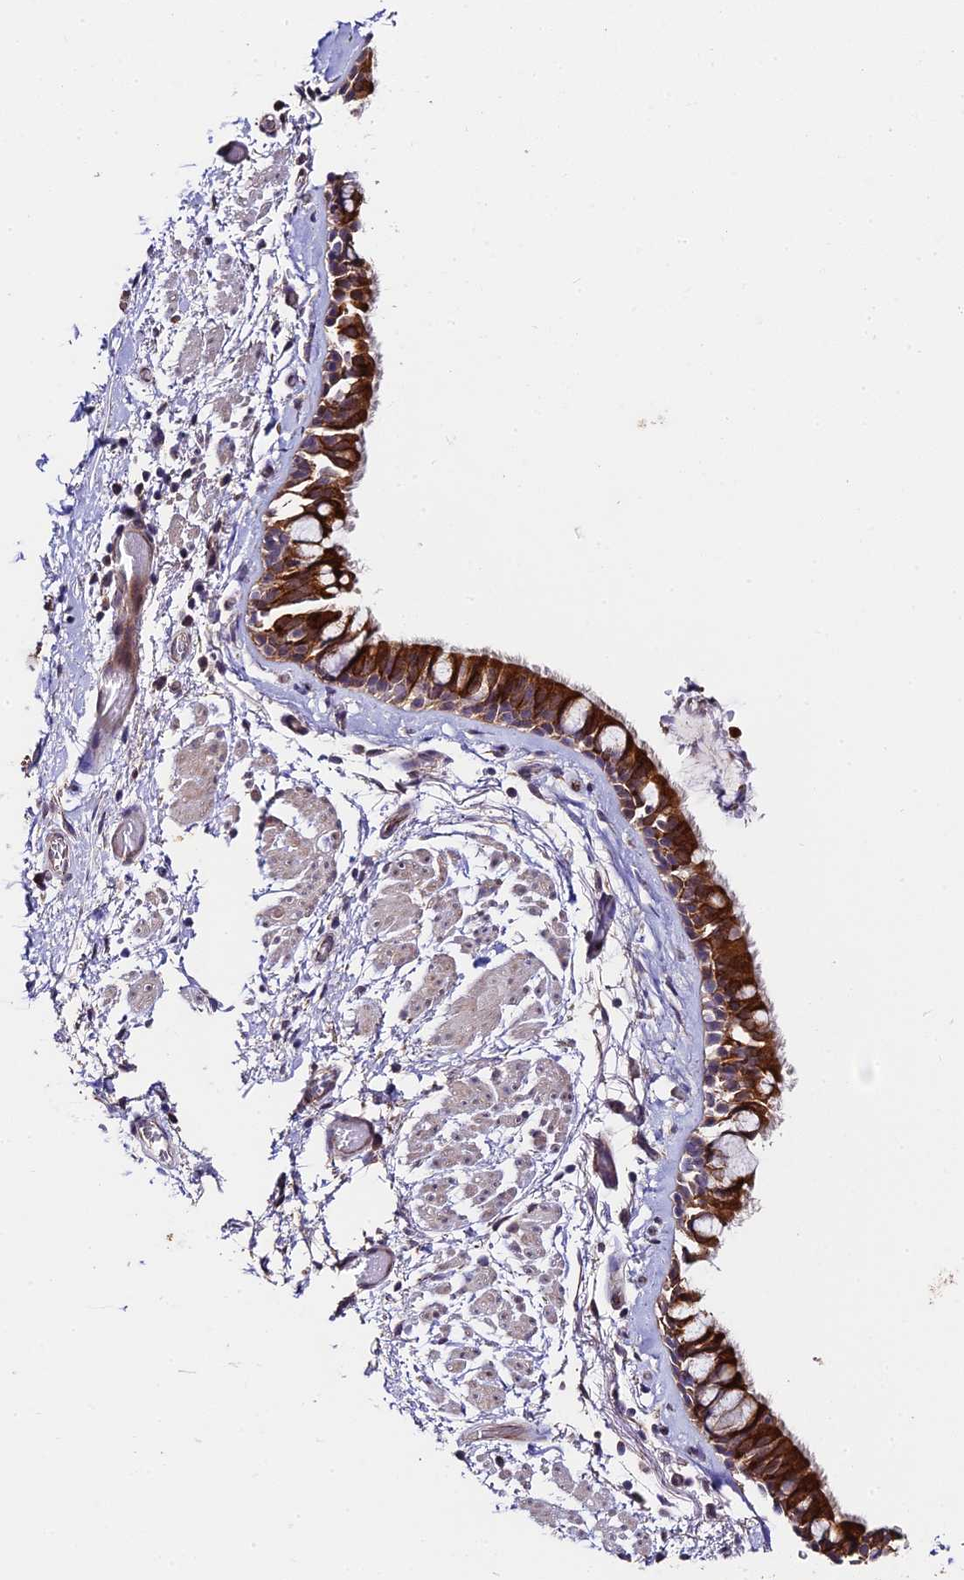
{"staining": {"intensity": "strong", "quantity": ">75%", "location": "cytoplasmic/membranous"}, "tissue": "bronchus", "cell_type": "Respiratory epithelial cells", "image_type": "normal", "snomed": [{"axis": "morphology", "description": "Normal tissue, NOS"}, {"axis": "topography", "description": "Bronchus"}], "caption": "Bronchus stained with DAB IHC shows high levels of strong cytoplasmic/membranous expression in approximately >75% of respiratory epithelial cells. (DAB IHC, brown staining for protein, blue staining for nuclei).", "gene": "C3orf20", "patient": {"sex": "male", "age": 65}}